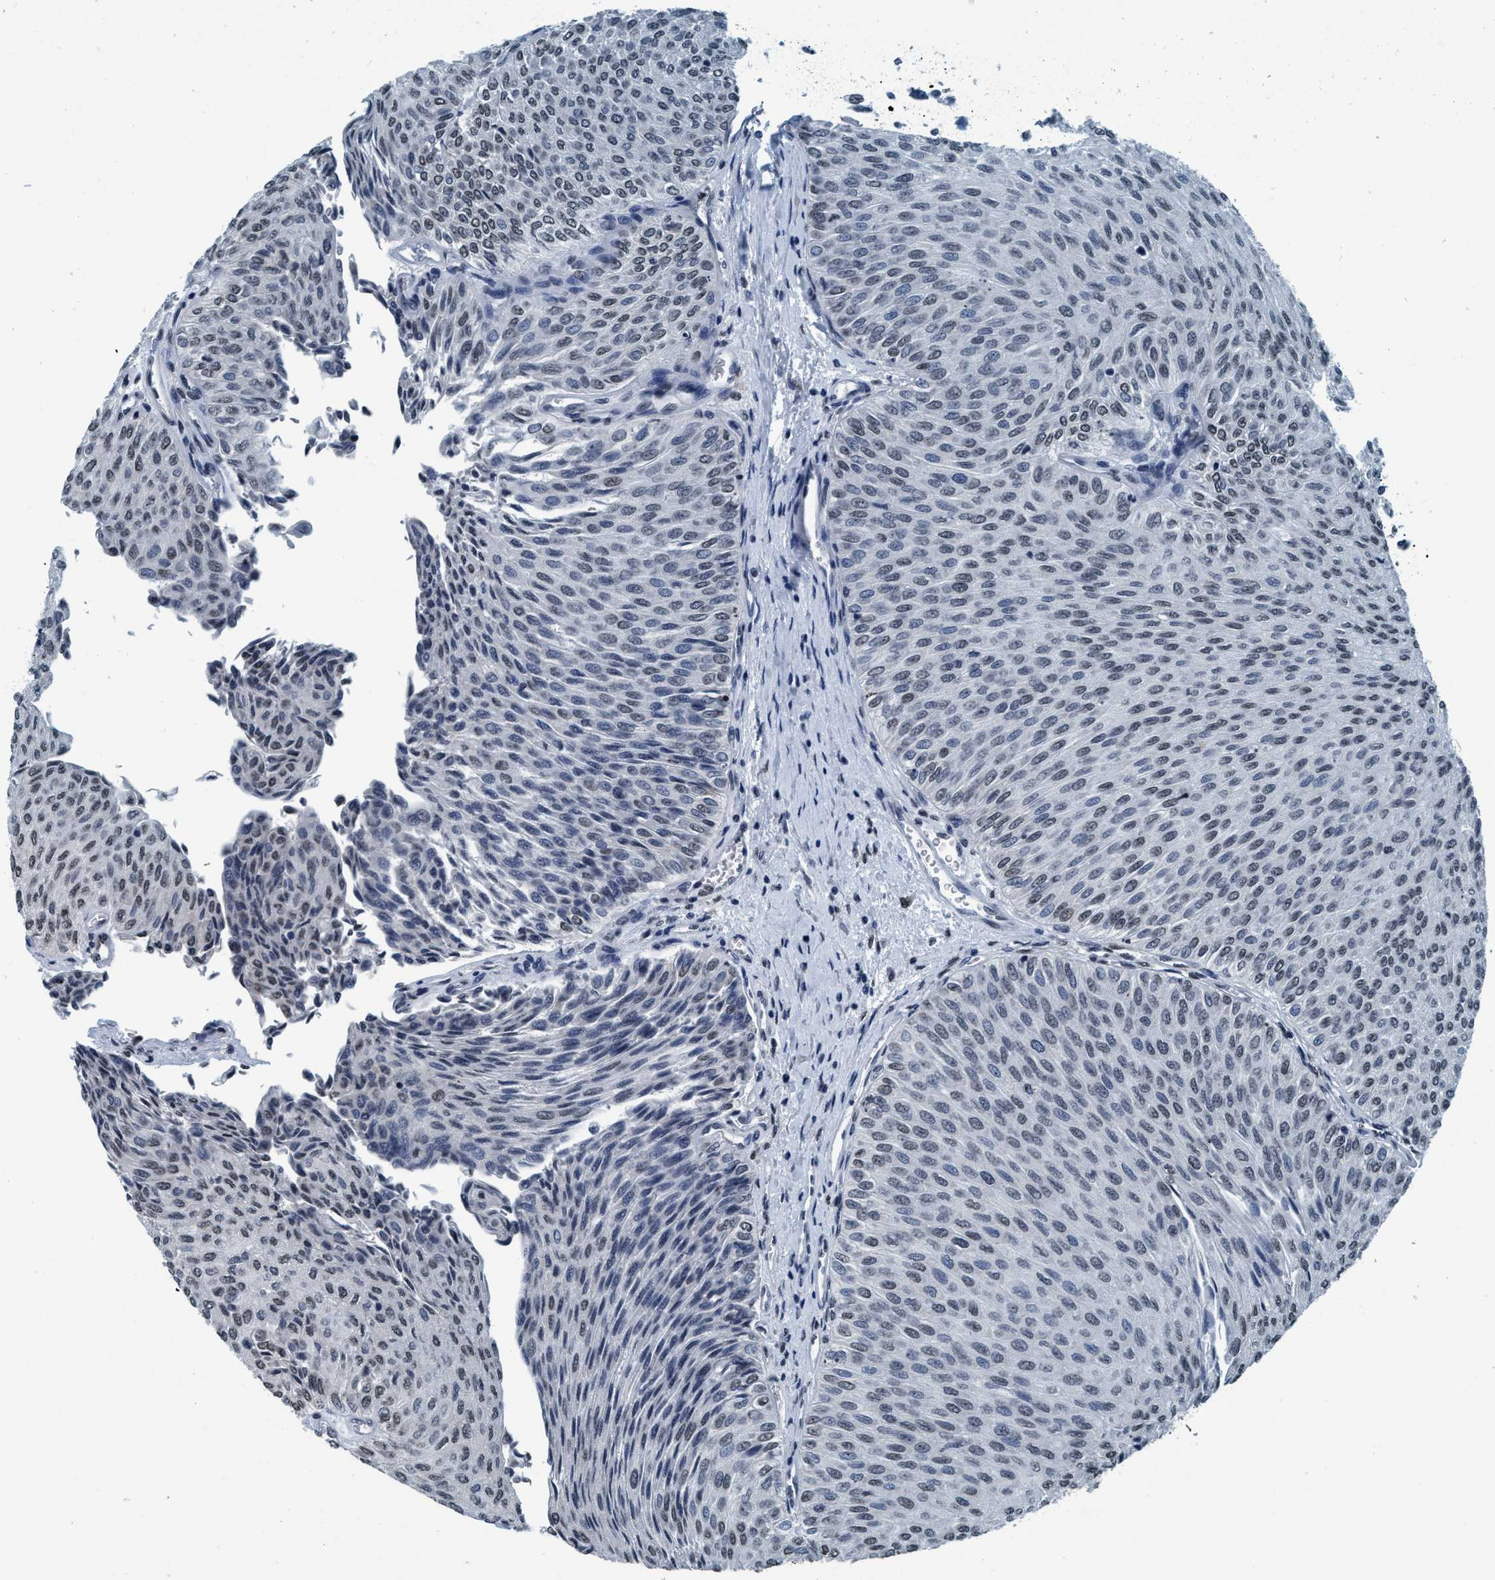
{"staining": {"intensity": "weak", "quantity": ">75%", "location": "nuclear"}, "tissue": "urothelial cancer", "cell_type": "Tumor cells", "image_type": "cancer", "snomed": [{"axis": "morphology", "description": "Urothelial carcinoma, Low grade"}, {"axis": "topography", "description": "Urinary bladder"}], "caption": "A histopathology image of human urothelial cancer stained for a protein demonstrates weak nuclear brown staining in tumor cells. Using DAB (3,3'-diaminobenzidine) (brown) and hematoxylin (blue) stains, captured at high magnification using brightfield microscopy.", "gene": "CCNE2", "patient": {"sex": "male", "age": 78}}